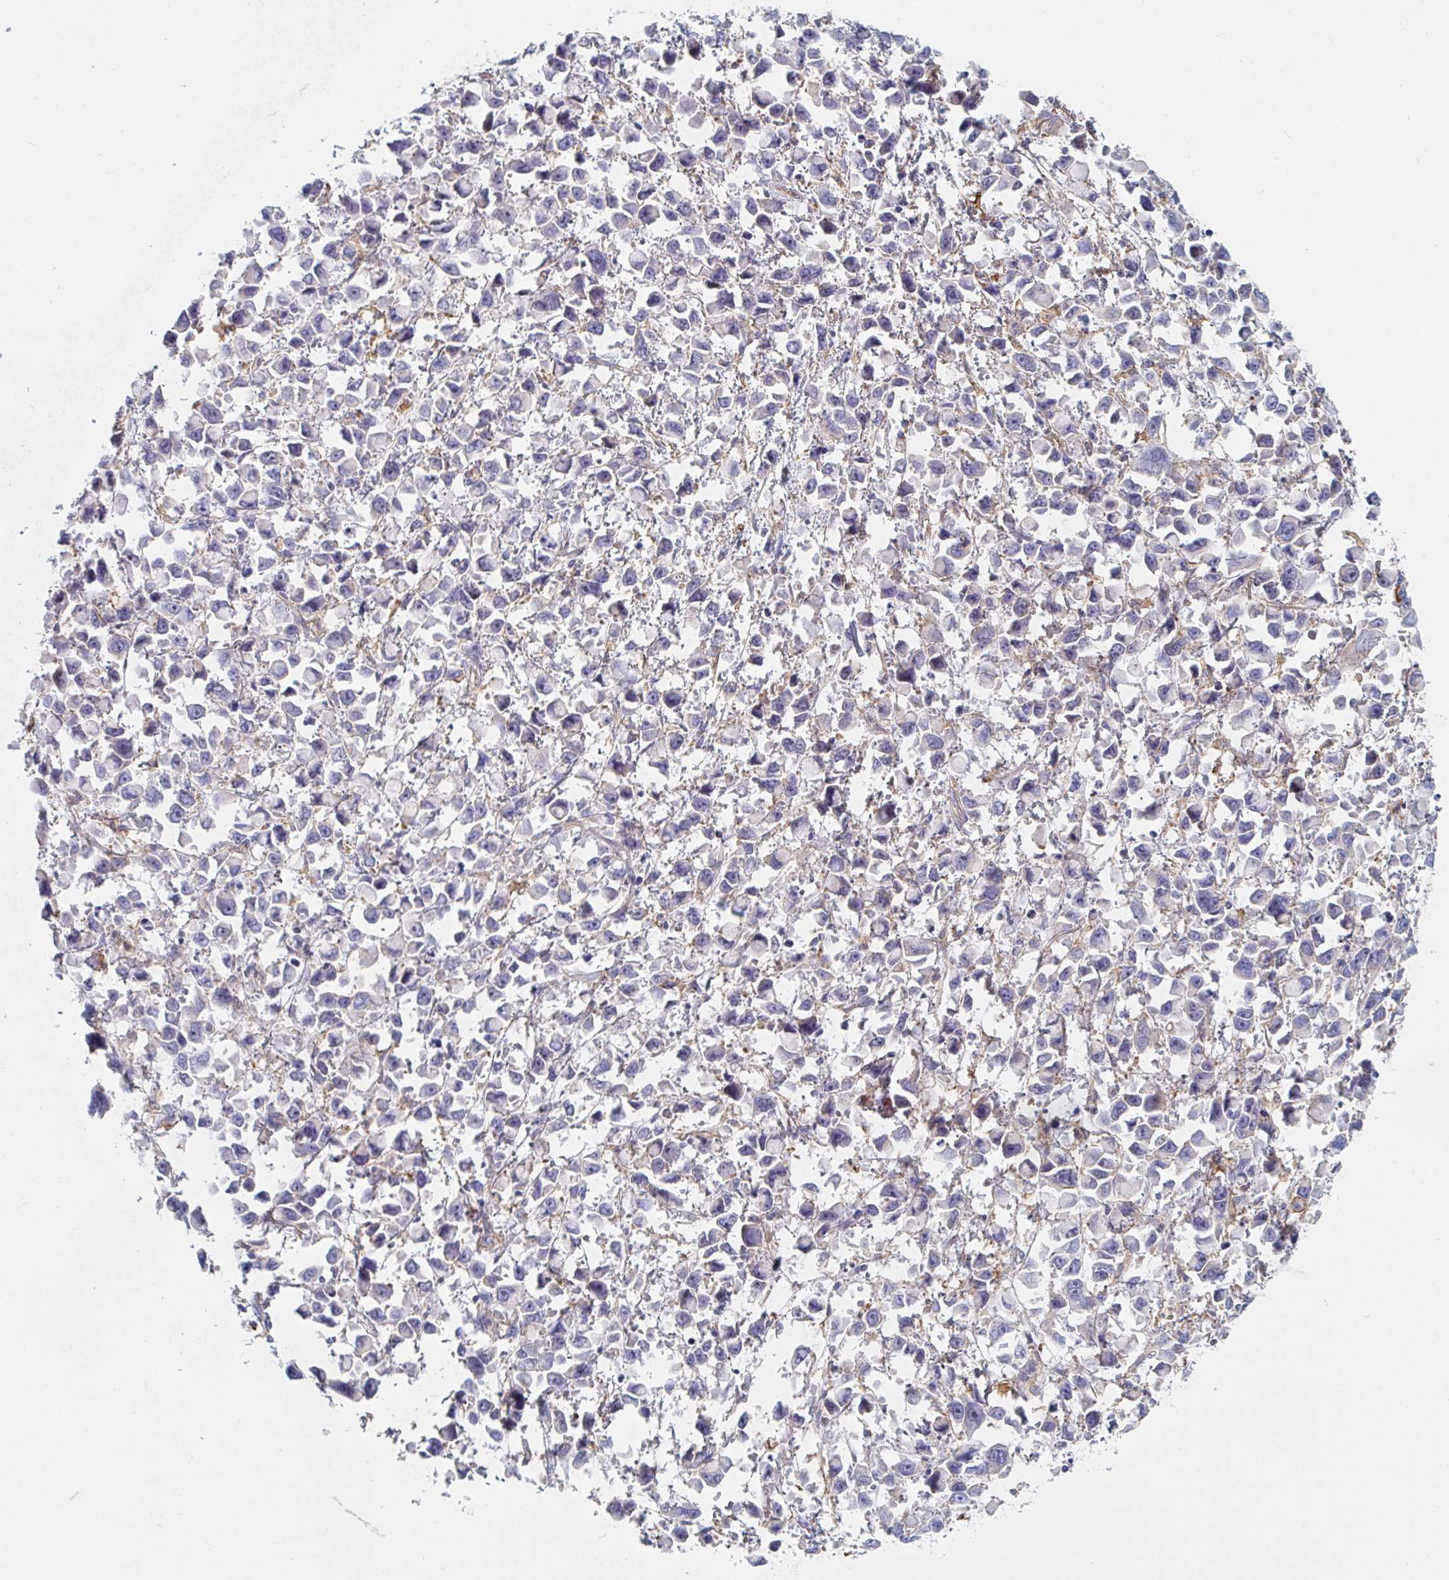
{"staining": {"intensity": "negative", "quantity": "none", "location": "none"}, "tissue": "stomach cancer", "cell_type": "Tumor cells", "image_type": "cancer", "snomed": [{"axis": "morphology", "description": "Adenocarcinoma, NOS"}, {"axis": "topography", "description": "Stomach"}], "caption": "The micrograph exhibits no significant positivity in tumor cells of stomach cancer.", "gene": "DAB2", "patient": {"sex": "female", "age": 81}}